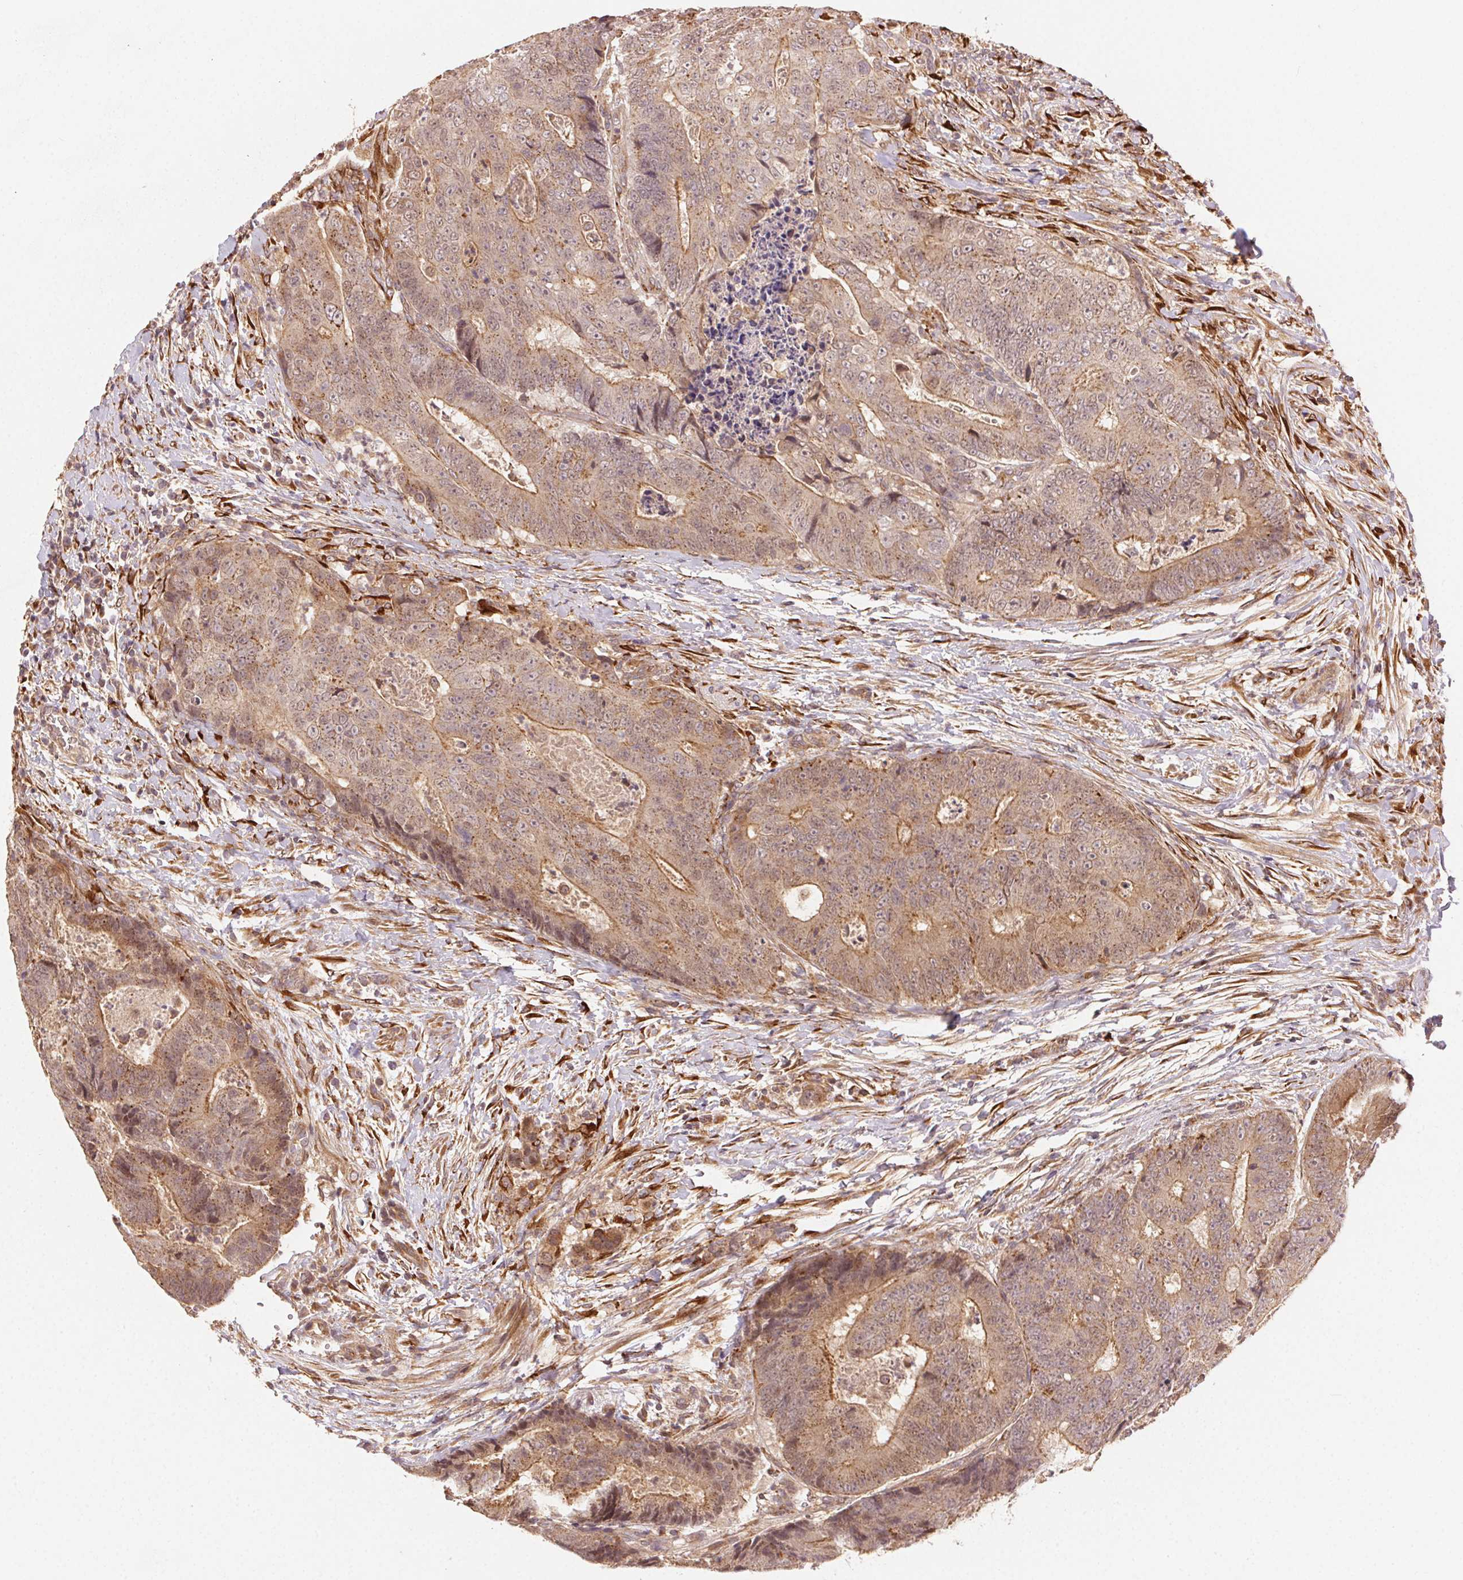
{"staining": {"intensity": "moderate", "quantity": ">75%", "location": "cytoplasmic/membranous"}, "tissue": "colorectal cancer", "cell_type": "Tumor cells", "image_type": "cancer", "snomed": [{"axis": "morphology", "description": "Adenocarcinoma, NOS"}, {"axis": "topography", "description": "Colon"}], "caption": "Protein analysis of colorectal cancer (adenocarcinoma) tissue reveals moderate cytoplasmic/membranous expression in approximately >75% of tumor cells.", "gene": "KLHL15", "patient": {"sex": "female", "age": 48}}